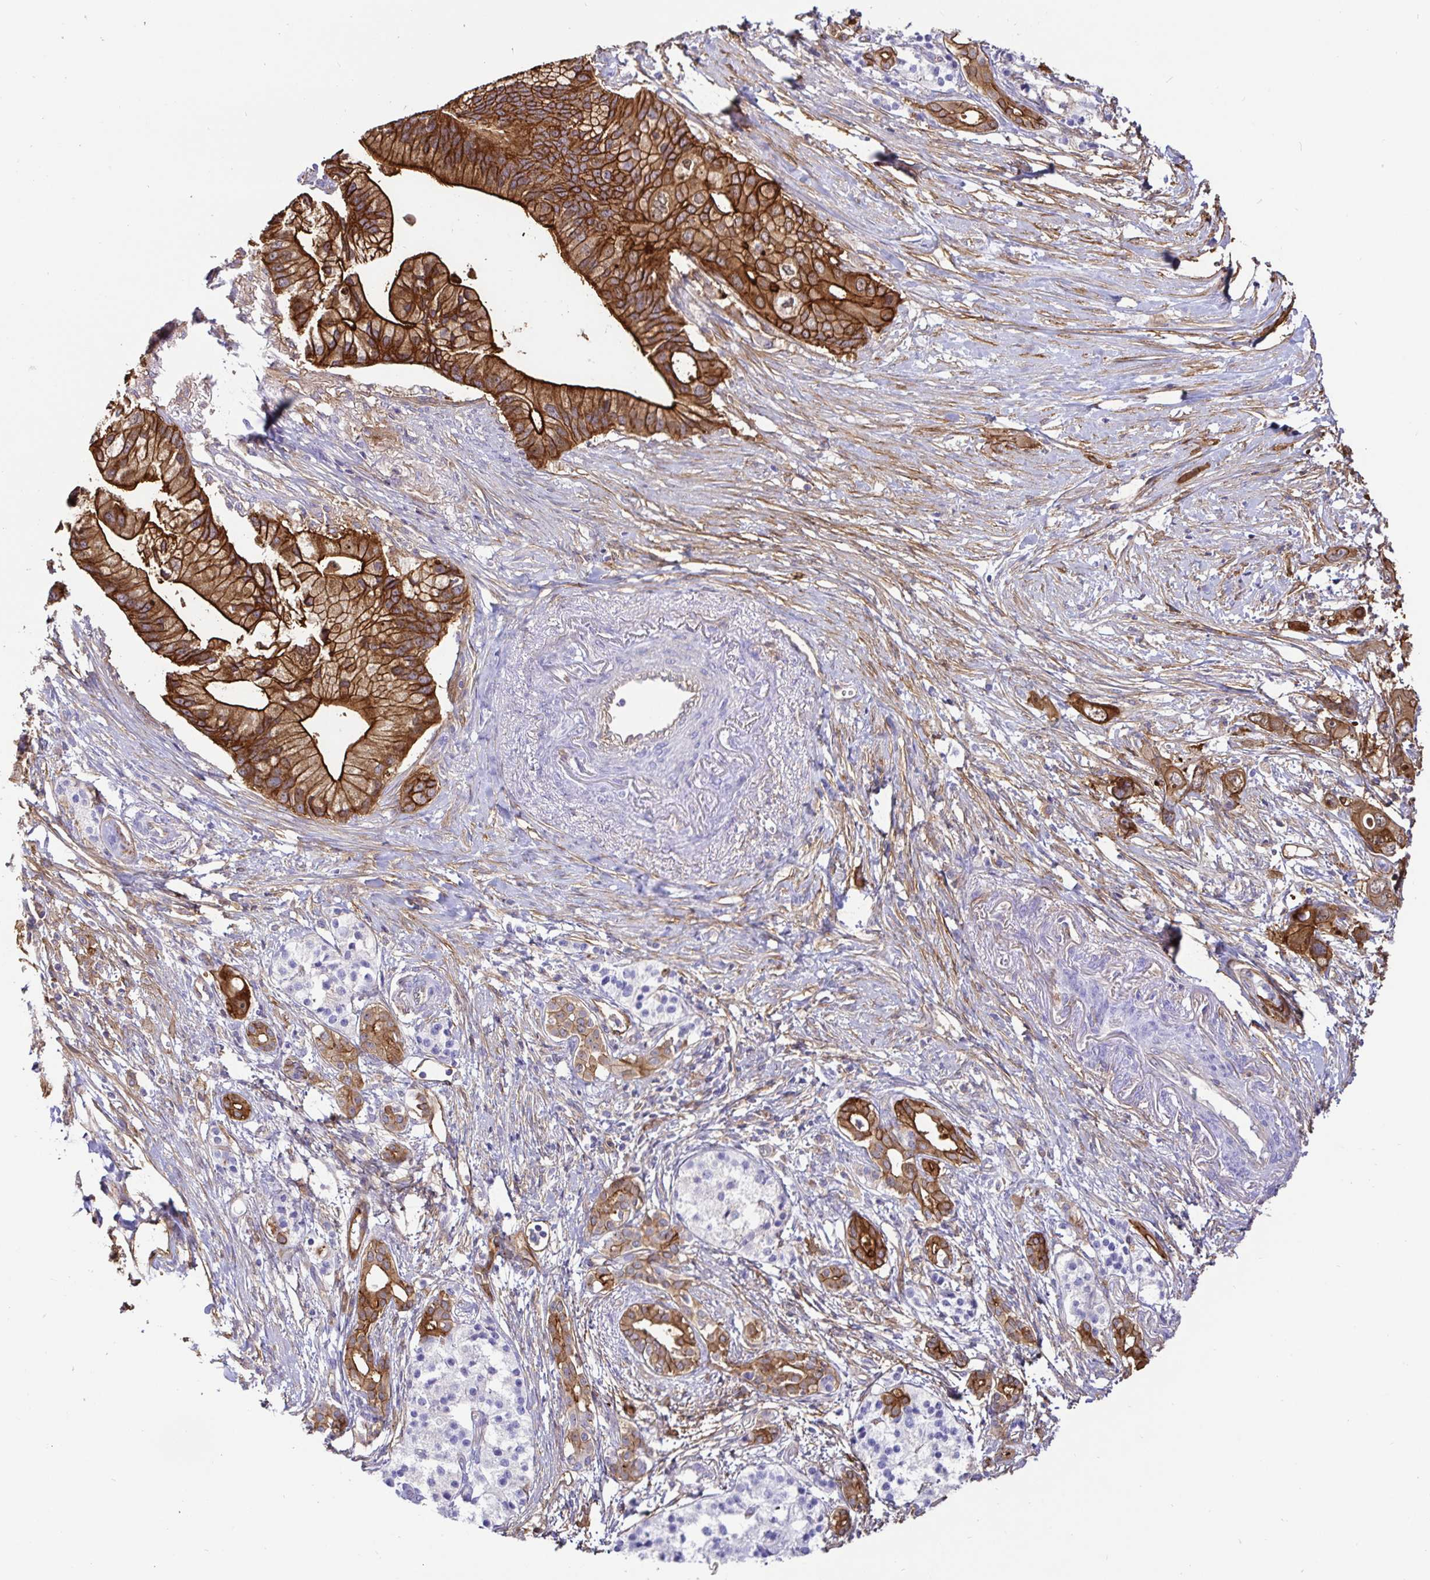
{"staining": {"intensity": "strong", "quantity": ">75%", "location": "cytoplasmic/membranous"}, "tissue": "pancreatic cancer", "cell_type": "Tumor cells", "image_type": "cancer", "snomed": [{"axis": "morphology", "description": "Adenocarcinoma, NOS"}, {"axis": "topography", "description": "Pancreas"}], "caption": "Human pancreatic cancer (adenocarcinoma) stained with a protein marker shows strong staining in tumor cells.", "gene": "ANXA2", "patient": {"sex": "male", "age": 68}}